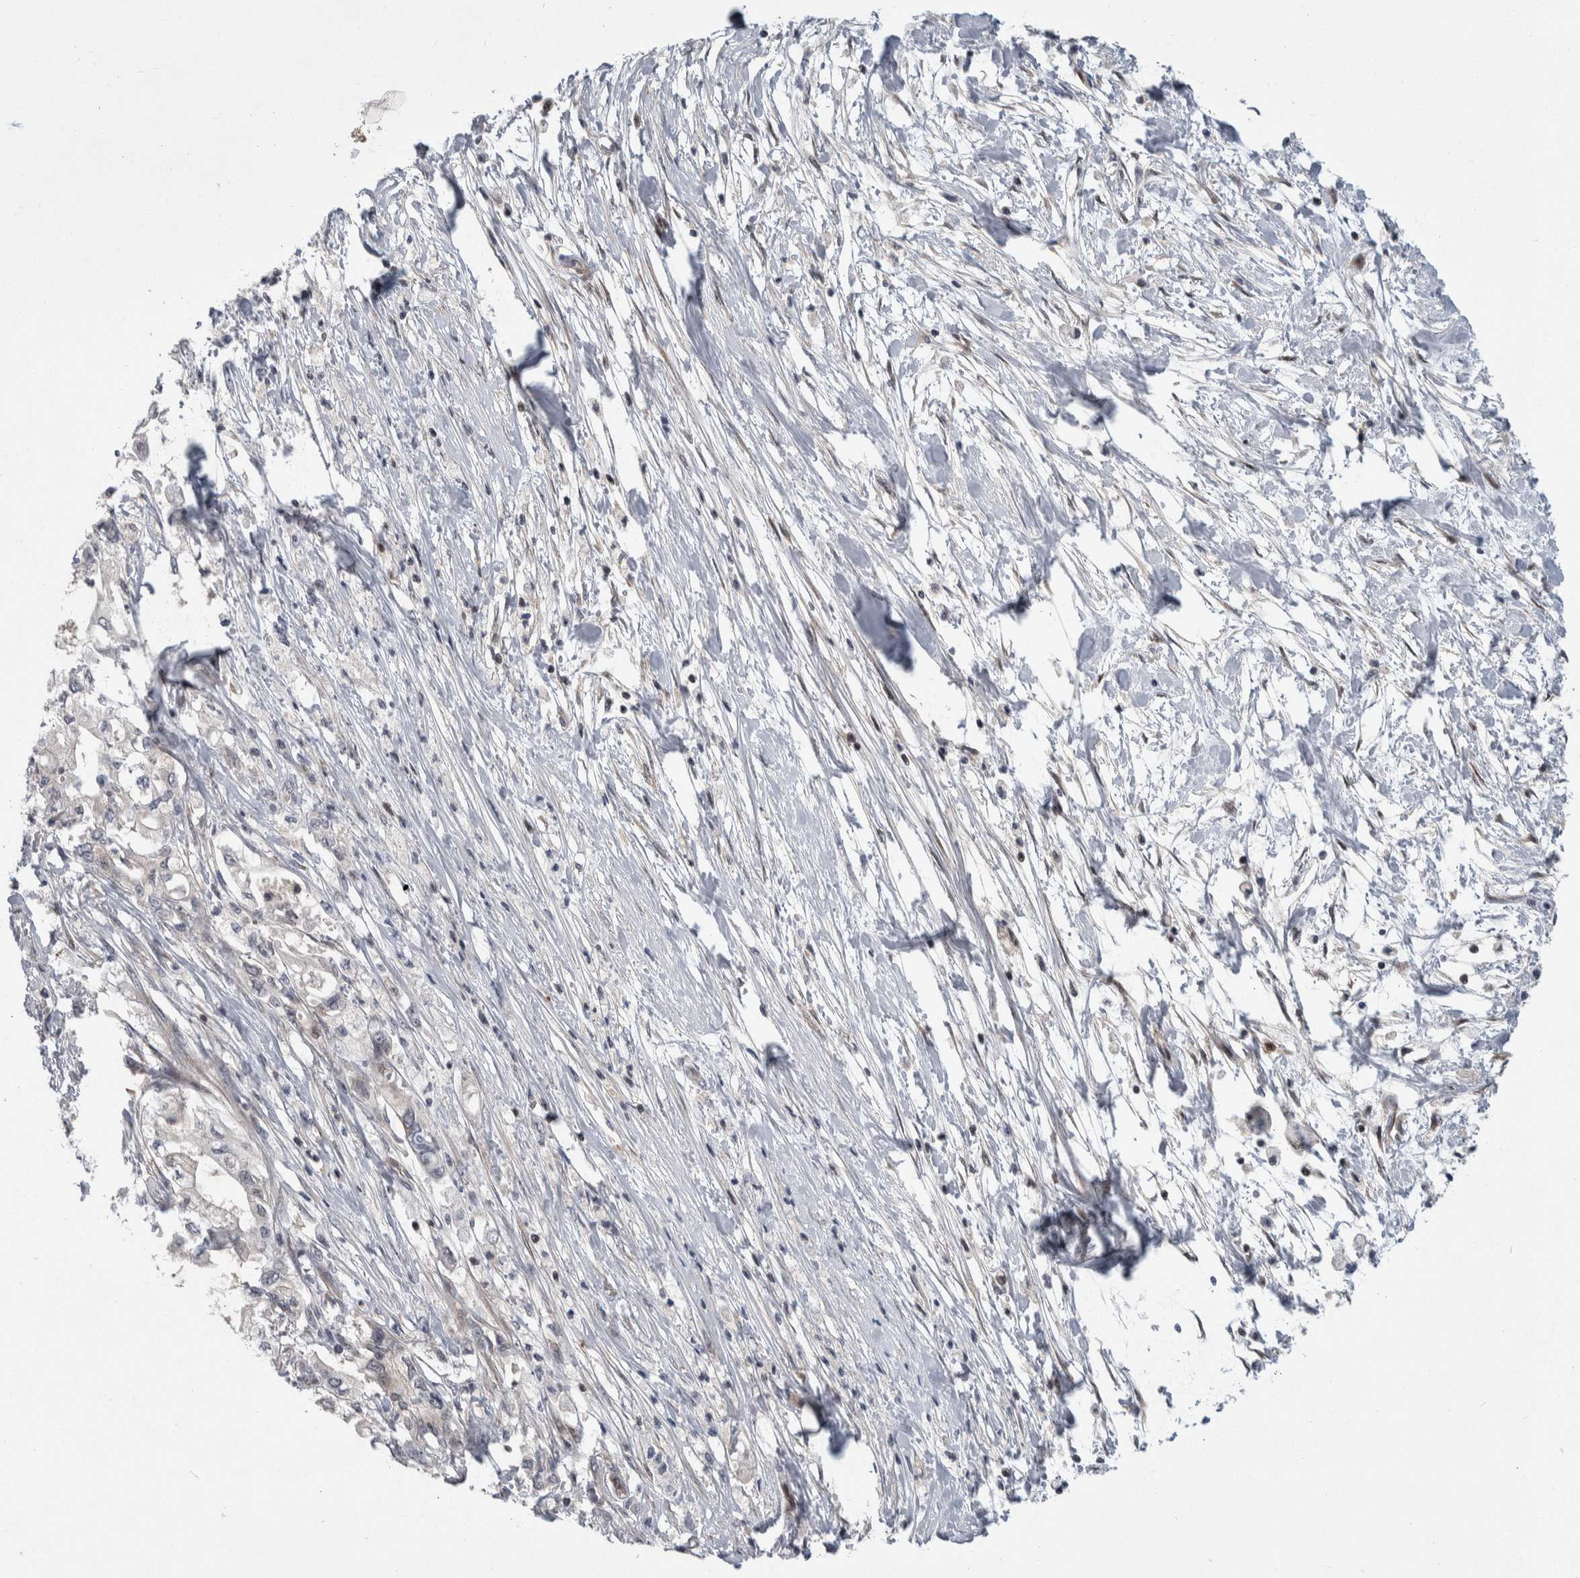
{"staining": {"intensity": "negative", "quantity": "none", "location": "none"}, "tissue": "pancreatic cancer", "cell_type": "Tumor cells", "image_type": "cancer", "snomed": [{"axis": "morphology", "description": "Adenocarcinoma, NOS"}, {"axis": "topography", "description": "Pancreas"}], "caption": "The IHC histopathology image has no significant positivity in tumor cells of adenocarcinoma (pancreatic) tissue.", "gene": "PTPA", "patient": {"sex": "male", "age": 79}}